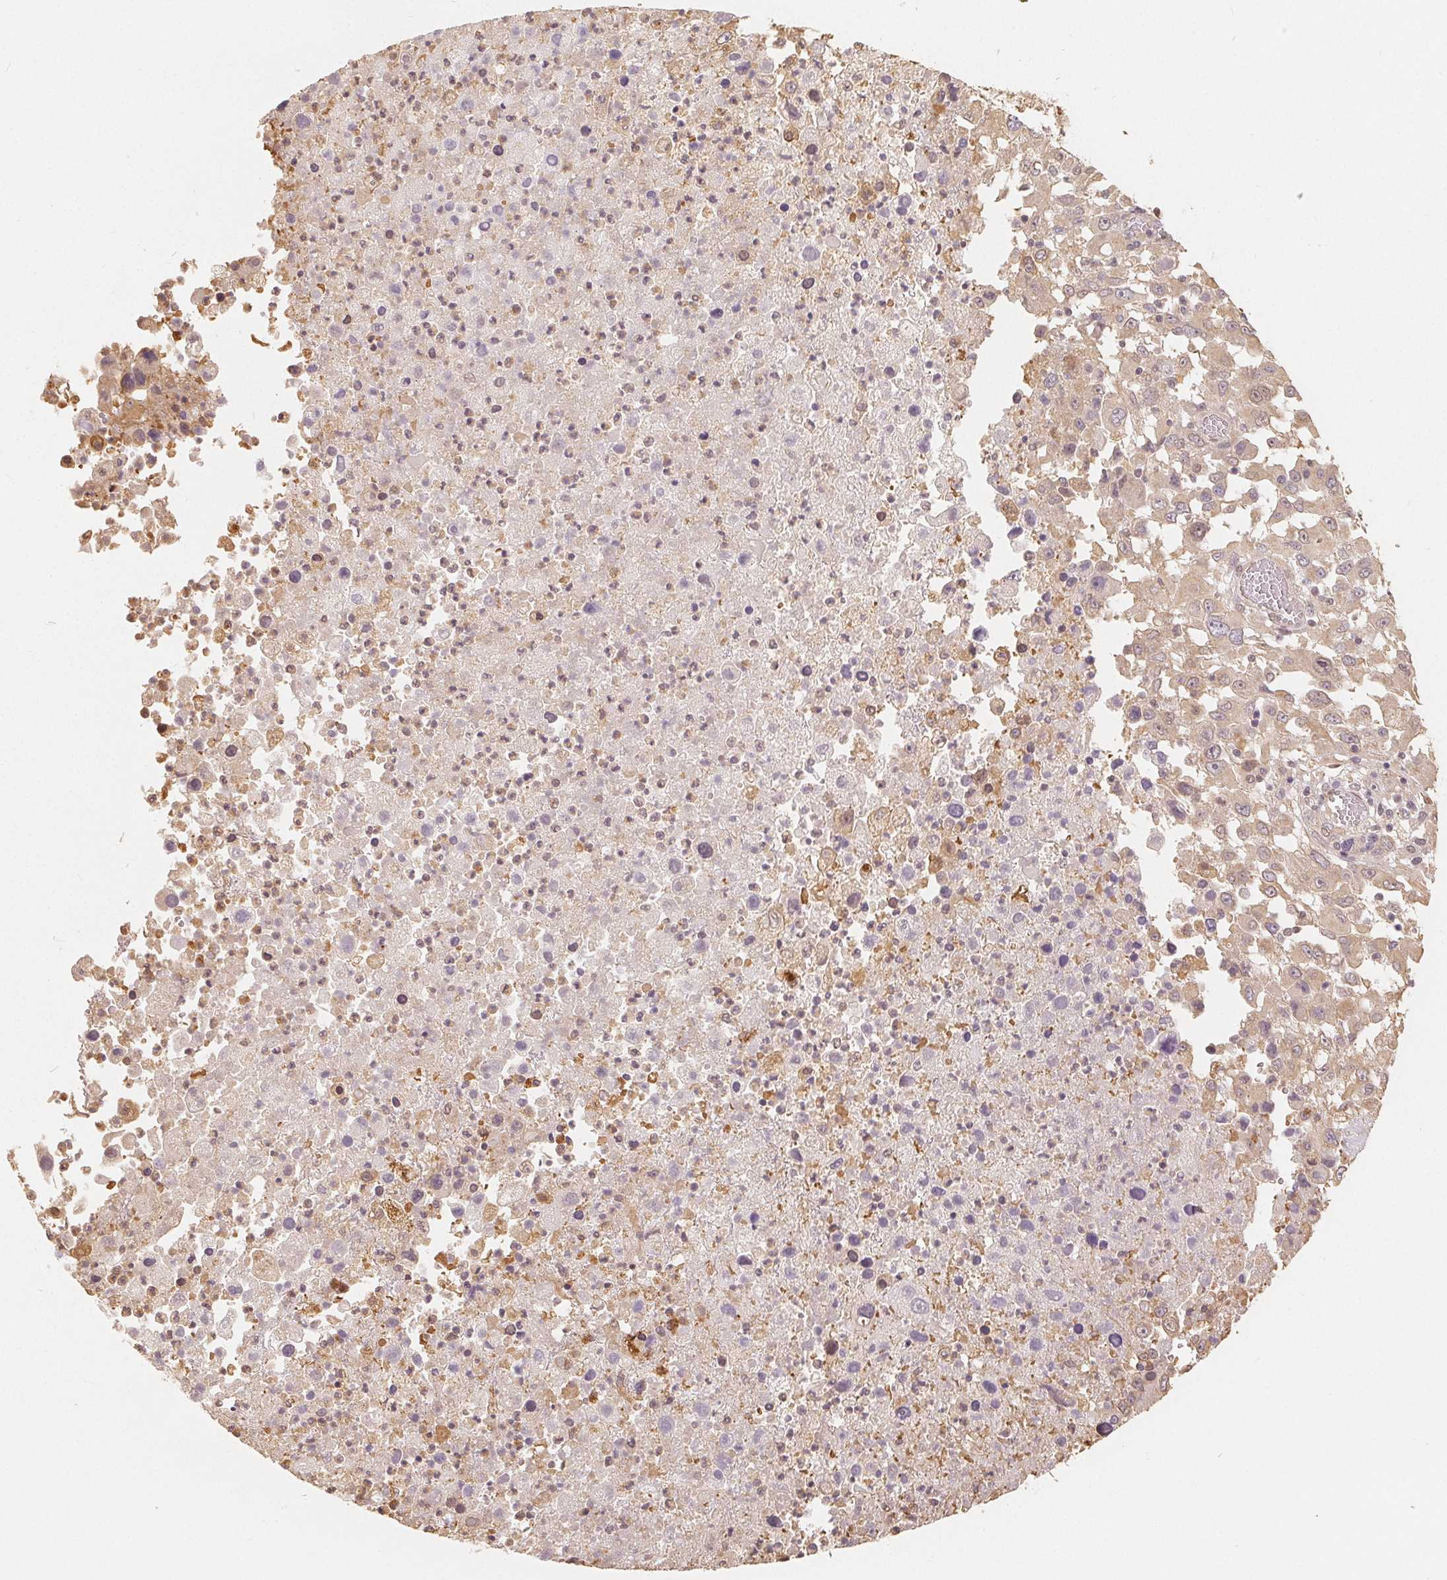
{"staining": {"intensity": "weak", "quantity": ">75%", "location": "cytoplasmic/membranous"}, "tissue": "melanoma", "cell_type": "Tumor cells", "image_type": "cancer", "snomed": [{"axis": "morphology", "description": "Malignant melanoma, Metastatic site"}, {"axis": "topography", "description": "Soft tissue"}], "caption": "Immunohistochemistry of melanoma demonstrates low levels of weak cytoplasmic/membranous staining in about >75% of tumor cells.", "gene": "GUSB", "patient": {"sex": "male", "age": 50}}